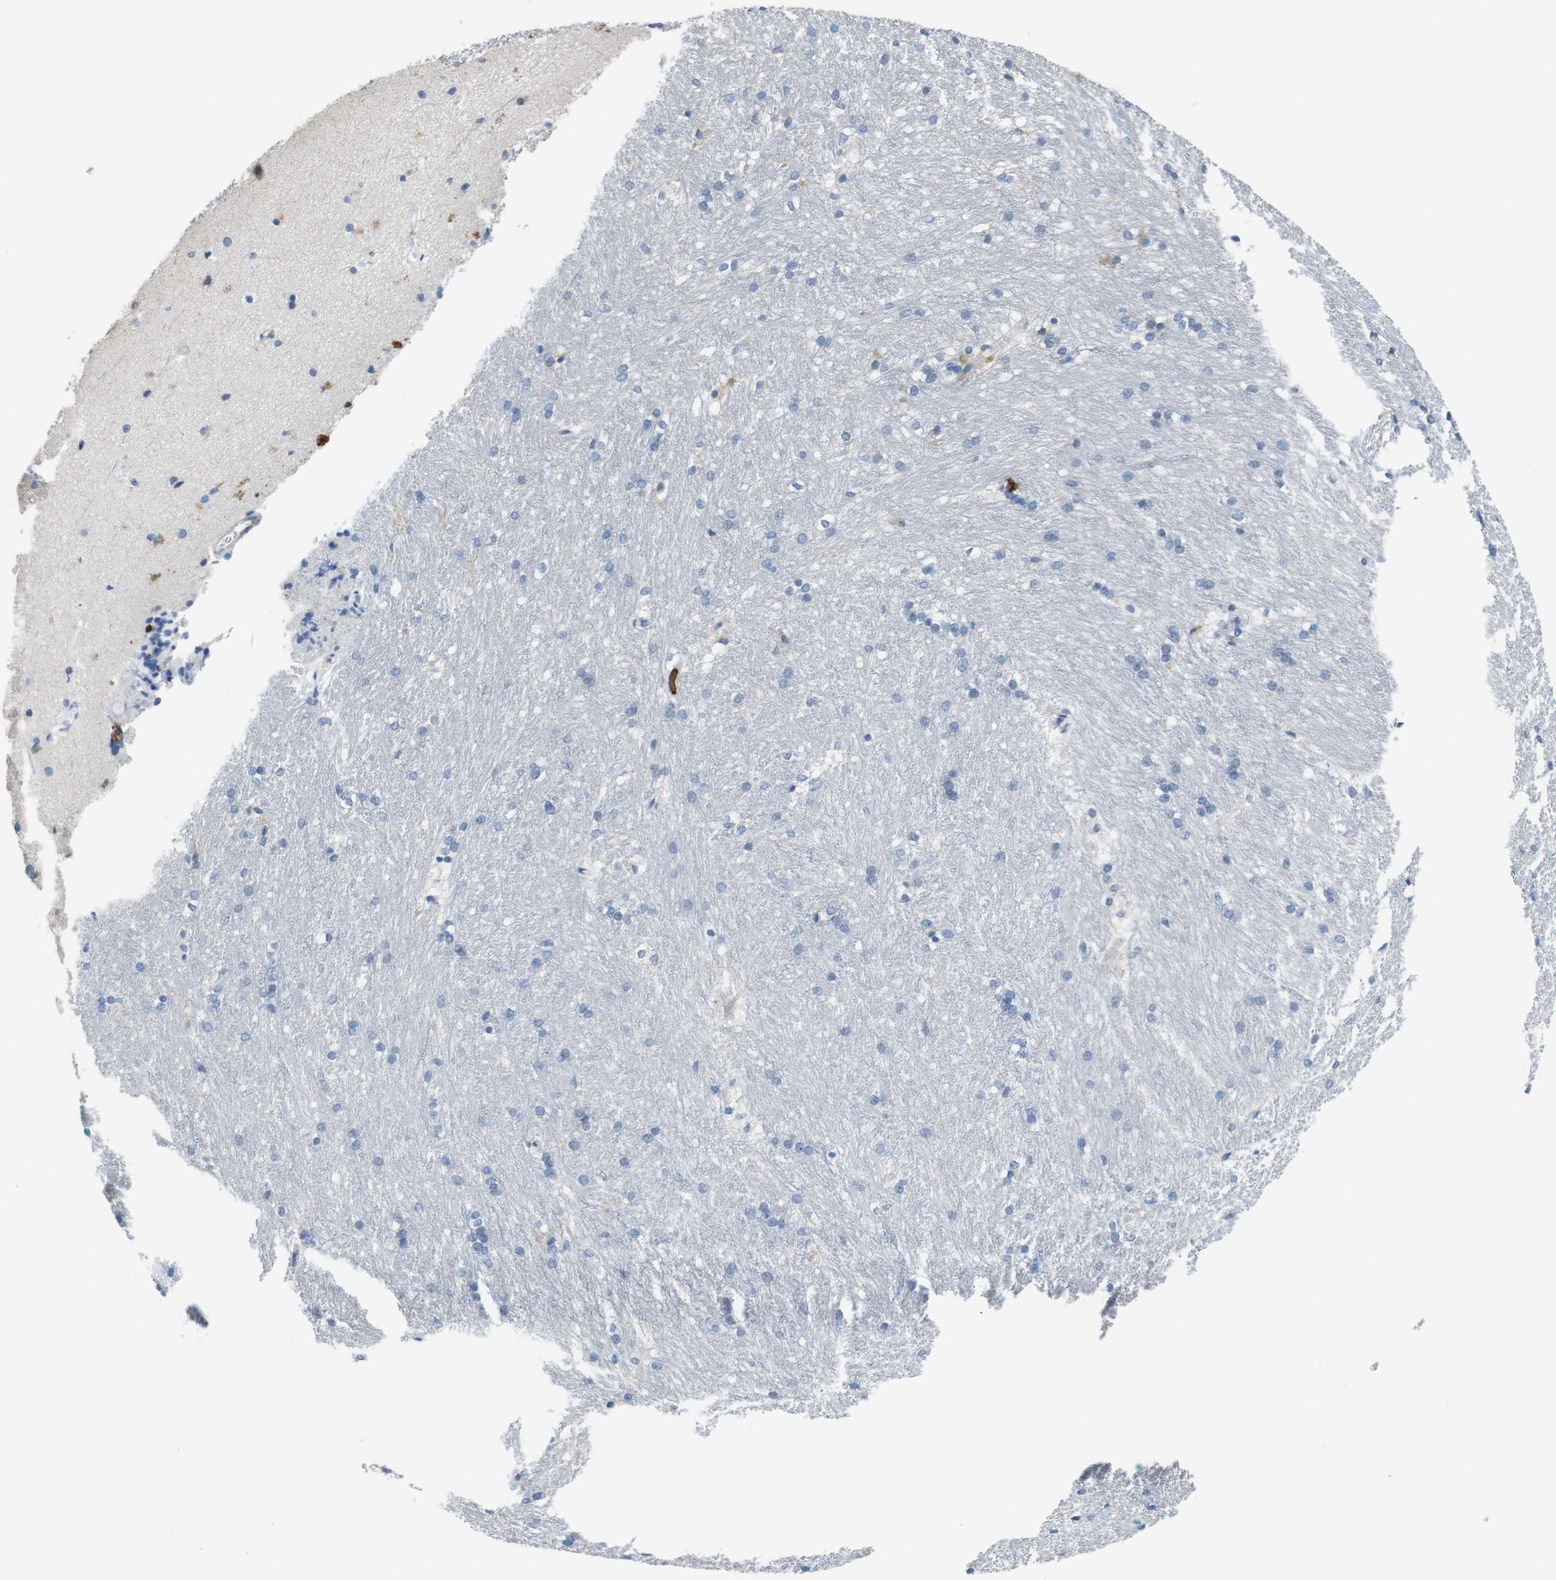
{"staining": {"intensity": "negative", "quantity": "none", "location": "none"}, "tissue": "caudate", "cell_type": "Glial cells", "image_type": "normal", "snomed": [{"axis": "morphology", "description": "Normal tissue, NOS"}, {"axis": "topography", "description": "Lateral ventricle wall"}], "caption": "Immunohistochemistry (IHC) of benign human caudate exhibits no positivity in glial cells.", "gene": "CD6", "patient": {"sex": "female", "age": 19}}